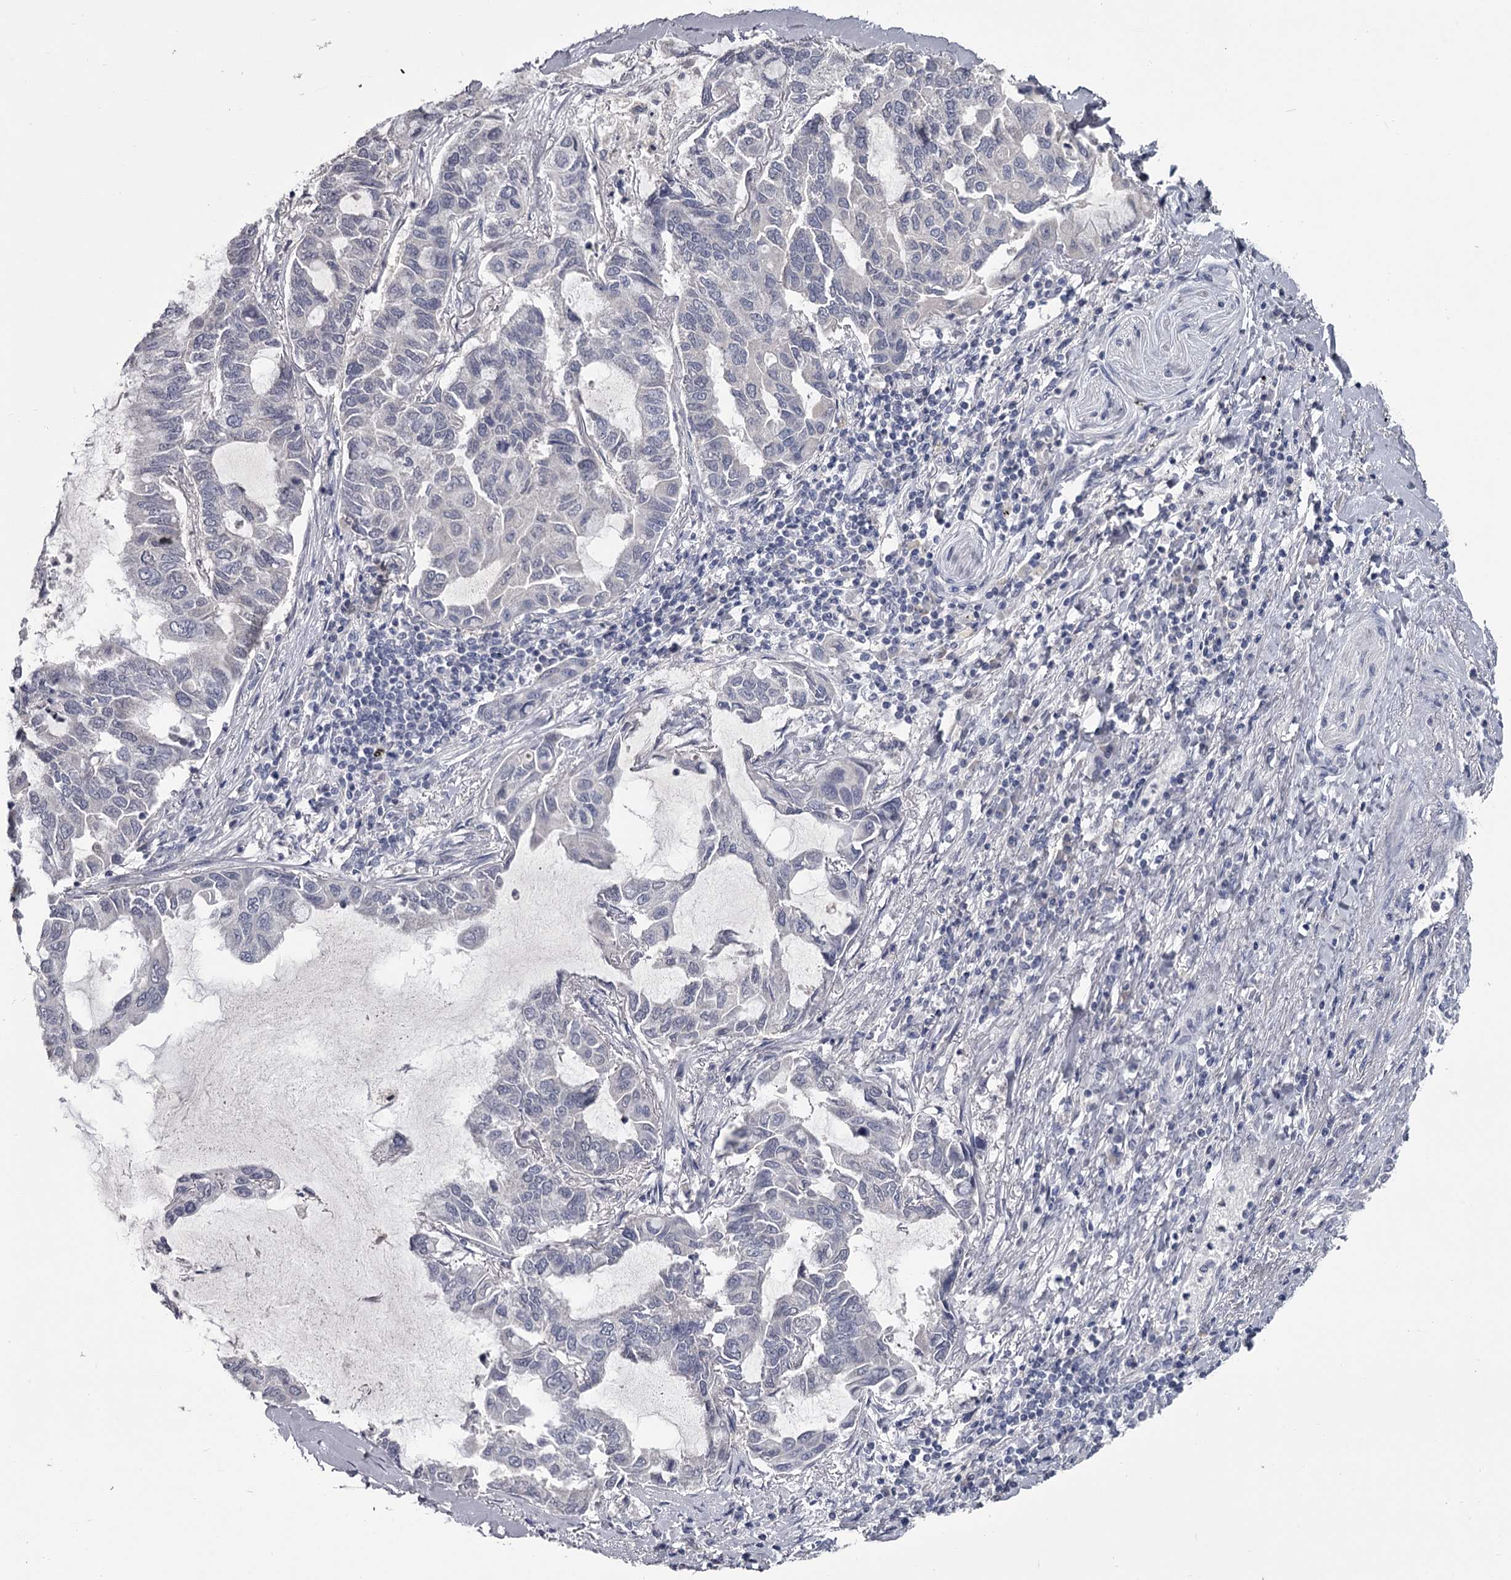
{"staining": {"intensity": "negative", "quantity": "none", "location": "none"}, "tissue": "lung cancer", "cell_type": "Tumor cells", "image_type": "cancer", "snomed": [{"axis": "morphology", "description": "Adenocarcinoma, NOS"}, {"axis": "topography", "description": "Lung"}], "caption": "Histopathology image shows no protein positivity in tumor cells of adenocarcinoma (lung) tissue. (Stains: DAB (3,3'-diaminobenzidine) IHC with hematoxylin counter stain, Microscopy: brightfield microscopy at high magnification).", "gene": "DAO", "patient": {"sex": "male", "age": 64}}